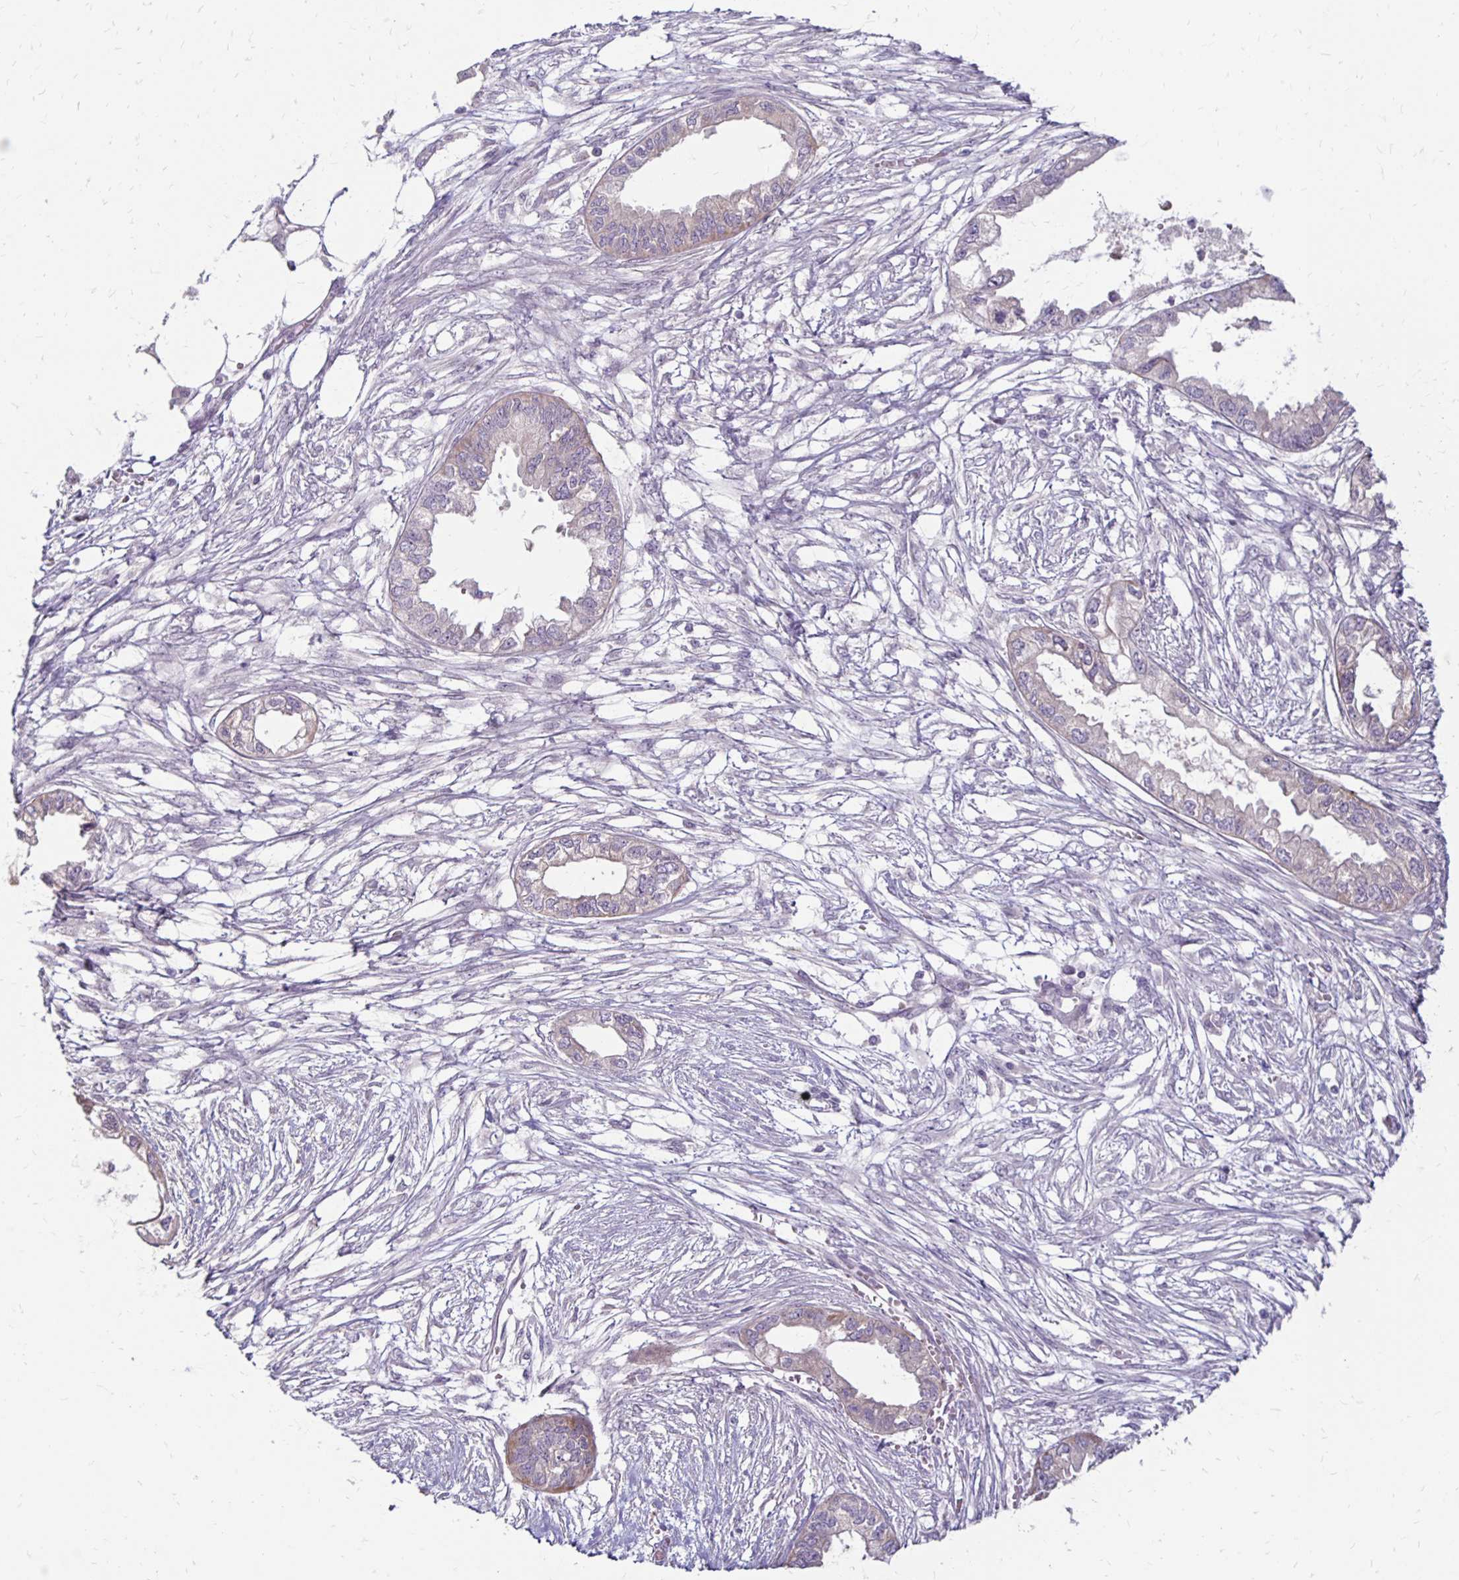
{"staining": {"intensity": "negative", "quantity": "none", "location": "none"}, "tissue": "endometrial cancer", "cell_type": "Tumor cells", "image_type": "cancer", "snomed": [{"axis": "morphology", "description": "Adenocarcinoma, NOS"}, {"axis": "morphology", "description": "Adenocarcinoma, metastatic, NOS"}, {"axis": "topography", "description": "Adipose tissue"}, {"axis": "topography", "description": "Endometrium"}], "caption": "DAB immunohistochemical staining of metastatic adenocarcinoma (endometrial) displays no significant expression in tumor cells. The staining is performed using DAB brown chromogen with nuclei counter-stained in using hematoxylin.", "gene": "KATNBL1", "patient": {"sex": "female", "age": 67}}